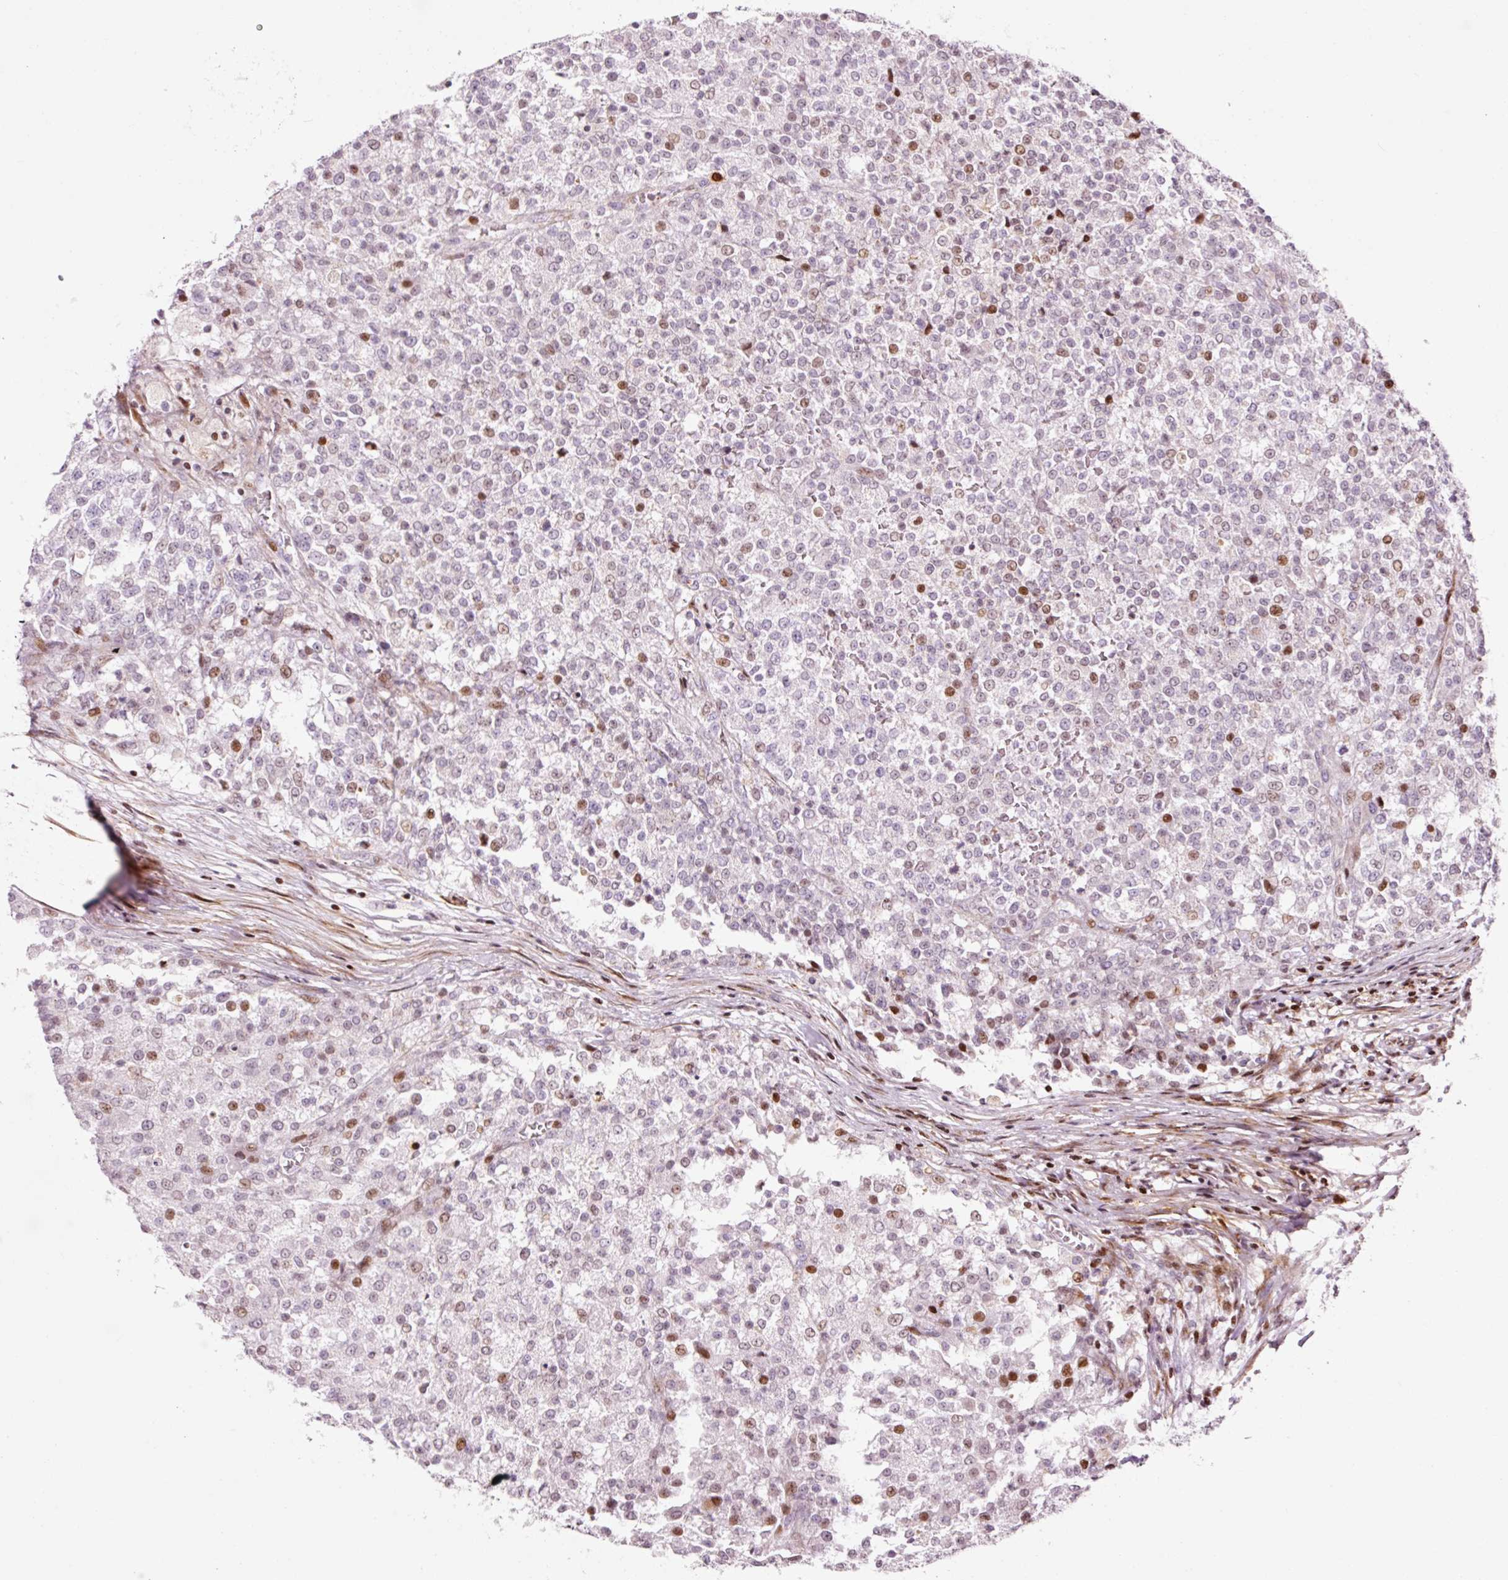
{"staining": {"intensity": "moderate", "quantity": "<25%", "location": "nuclear"}, "tissue": "testis cancer", "cell_type": "Tumor cells", "image_type": "cancer", "snomed": [{"axis": "morphology", "description": "Seminoma, NOS"}, {"axis": "topography", "description": "Testis"}], "caption": "Protein expression by IHC displays moderate nuclear staining in approximately <25% of tumor cells in testis cancer (seminoma).", "gene": "ANKRD20A1", "patient": {"sex": "male", "age": 59}}